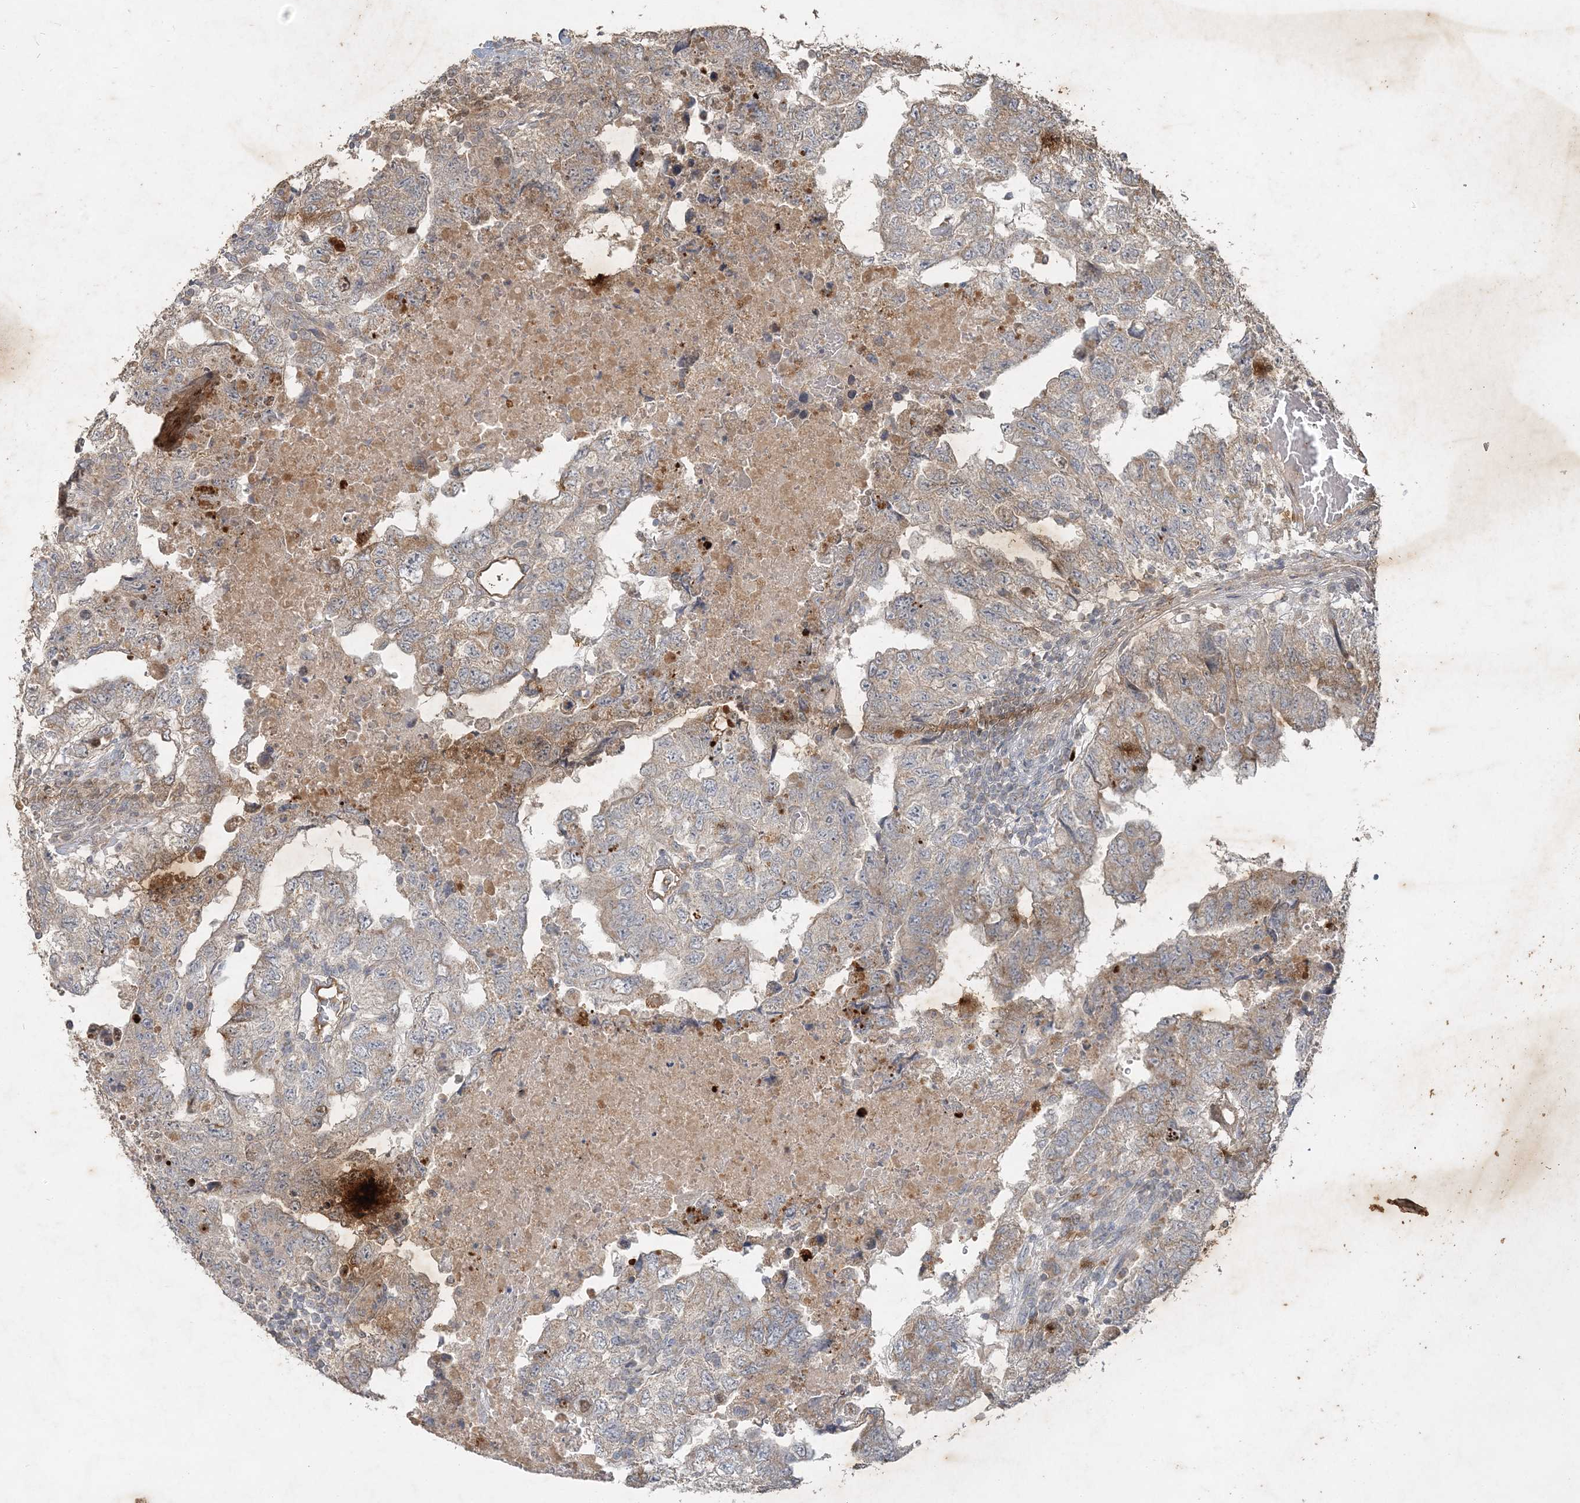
{"staining": {"intensity": "weak", "quantity": "25%-75%", "location": "cytoplasmic/membranous"}, "tissue": "testis cancer", "cell_type": "Tumor cells", "image_type": "cancer", "snomed": [{"axis": "morphology", "description": "Carcinoma, Embryonal, NOS"}, {"axis": "topography", "description": "Testis"}], "caption": "Testis embryonal carcinoma stained with a brown dye reveals weak cytoplasmic/membranous positive positivity in about 25%-75% of tumor cells.", "gene": "RAB14", "patient": {"sex": "male", "age": 36}}